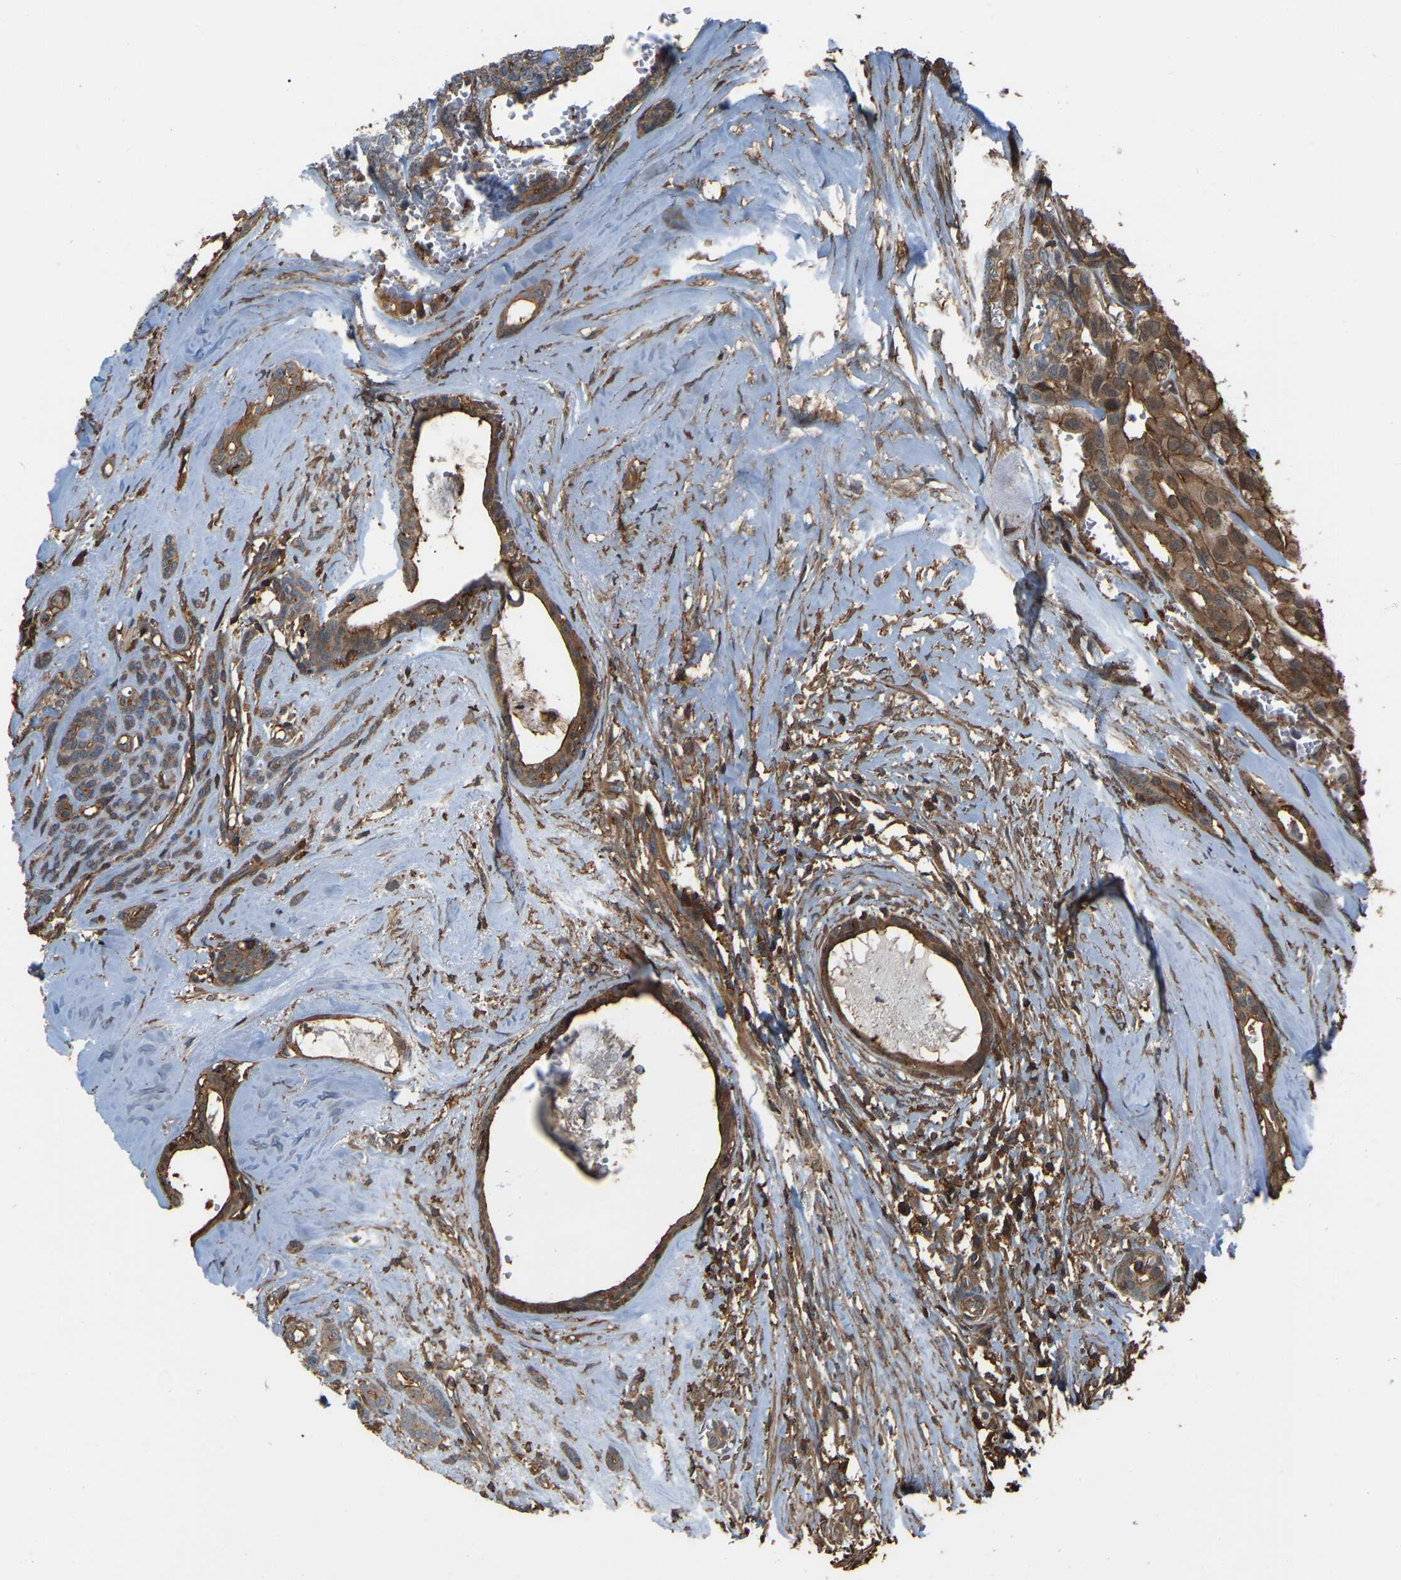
{"staining": {"intensity": "moderate", "quantity": ">75%", "location": "cytoplasmic/membranous"}, "tissue": "head and neck cancer", "cell_type": "Tumor cells", "image_type": "cancer", "snomed": [{"axis": "morphology", "description": "Adenocarcinoma, NOS"}, {"axis": "topography", "description": "Salivary gland, NOS"}, {"axis": "topography", "description": "Head-Neck"}], "caption": "Moderate cytoplasmic/membranous staining for a protein is appreciated in about >75% of tumor cells of head and neck adenocarcinoma using immunohistochemistry (IHC).", "gene": "SAMD9L", "patient": {"sex": "female", "age": 76}}